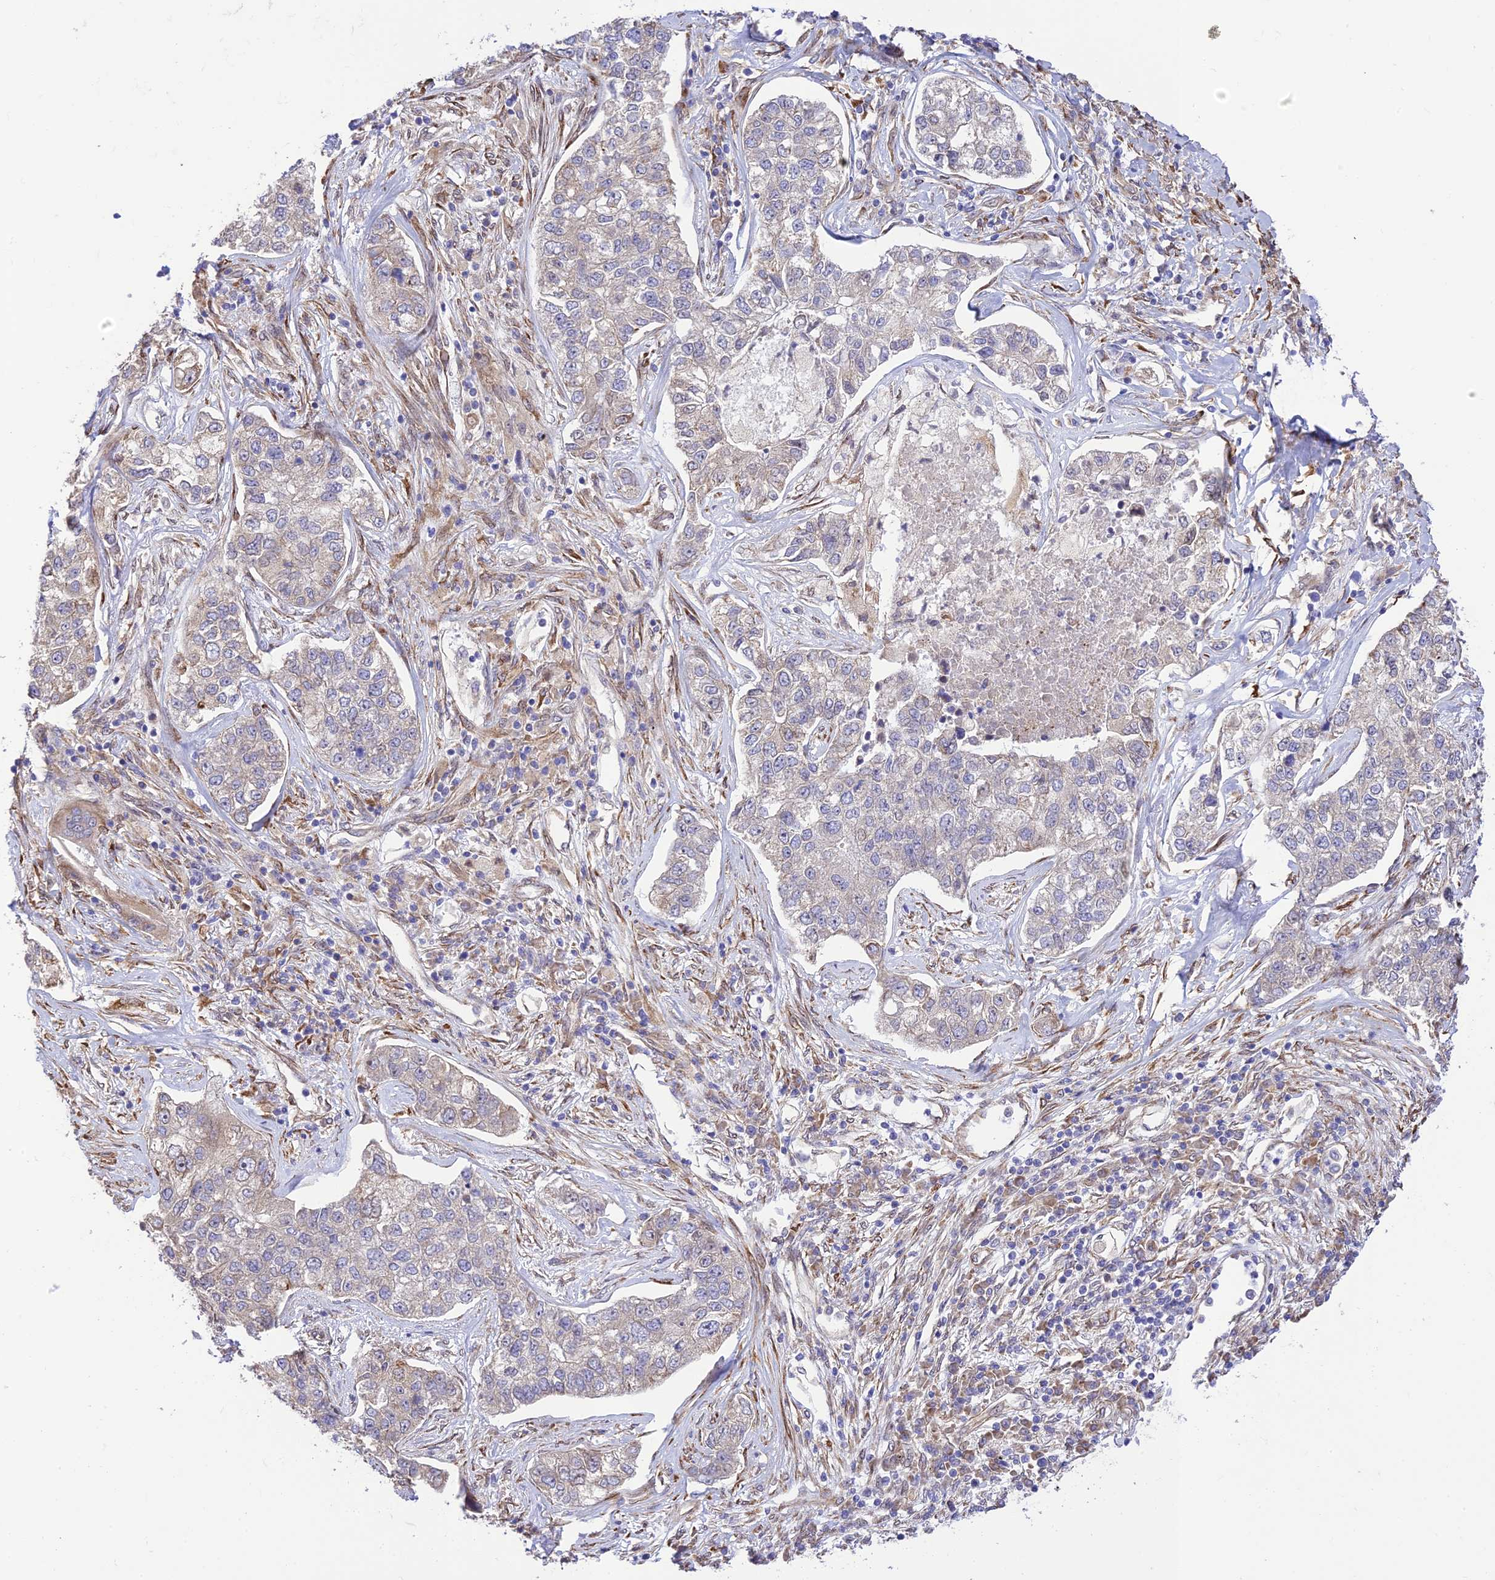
{"staining": {"intensity": "negative", "quantity": "none", "location": "none"}, "tissue": "lung cancer", "cell_type": "Tumor cells", "image_type": "cancer", "snomed": [{"axis": "morphology", "description": "Adenocarcinoma, NOS"}, {"axis": "topography", "description": "Lung"}], "caption": "An immunohistochemistry (IHC) micrograph of lung cancer (adenocarcinoma) is shown. There is no staining in tumor cells of lung cancer (adenocarcinoma).", "gene": "EXOC3L4", "patient": {"sex": "male", "age": 49}}